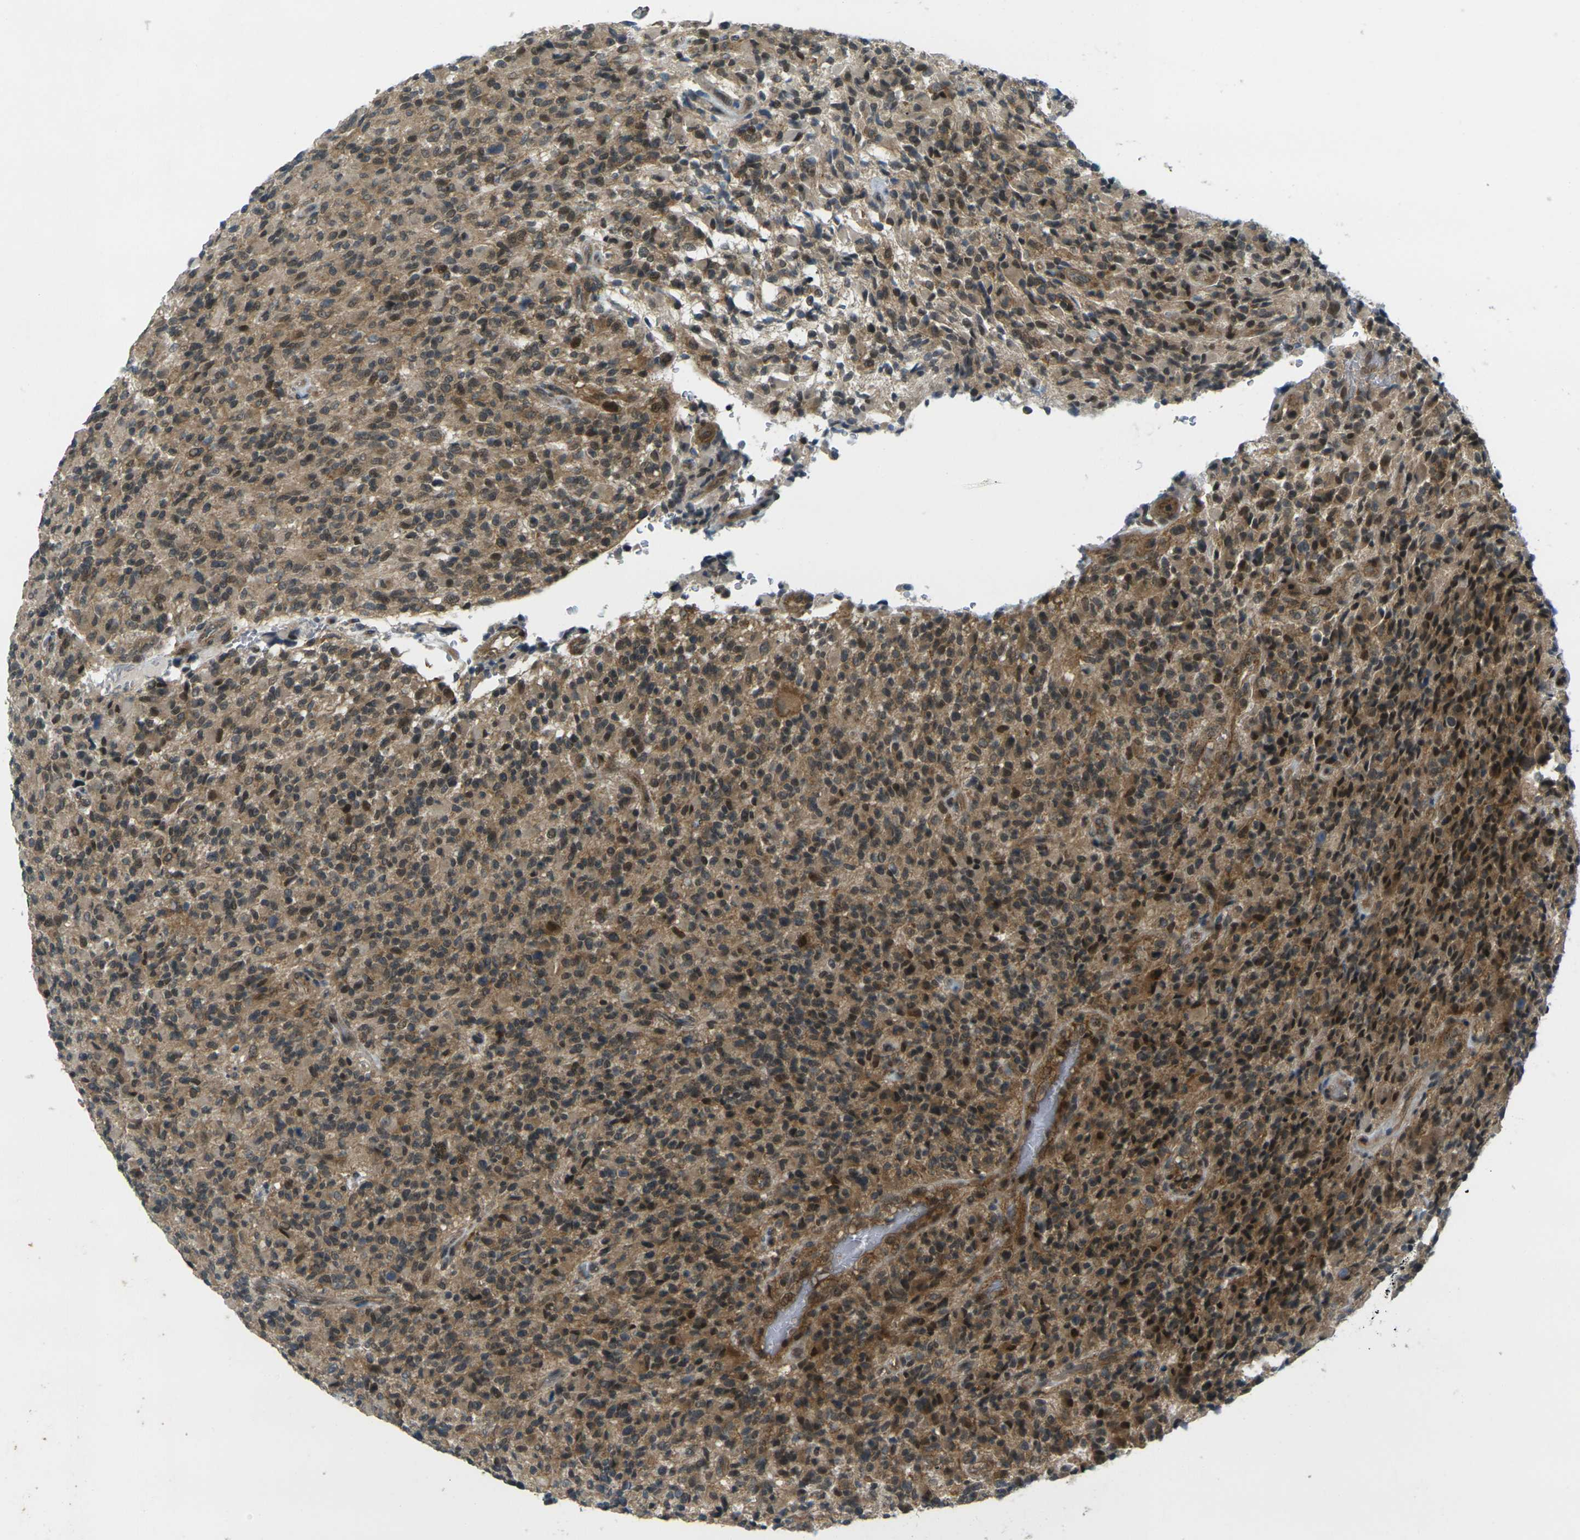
{"staining": {"intensity": "moderate", "quantity": ">75%", "location": "cytoplasmic/membranous,nuclear"}, "tissue": "glioma", "cell_type": "Tumor cells", "image_type": "cancer", "snomed": [{"axis": "morphology", "description": "Glioma, malignant, High grade"}, {"axis": "topography", "description": "Brain"}], "caption": "Brown immunohistochemical staining in glioma displays moderate cytoplasmic/membranous and nuclear expression in approximately >75% of tumor cells.", "gene": "KCTD10", "patient": {"sex": "male", "age": 71}}